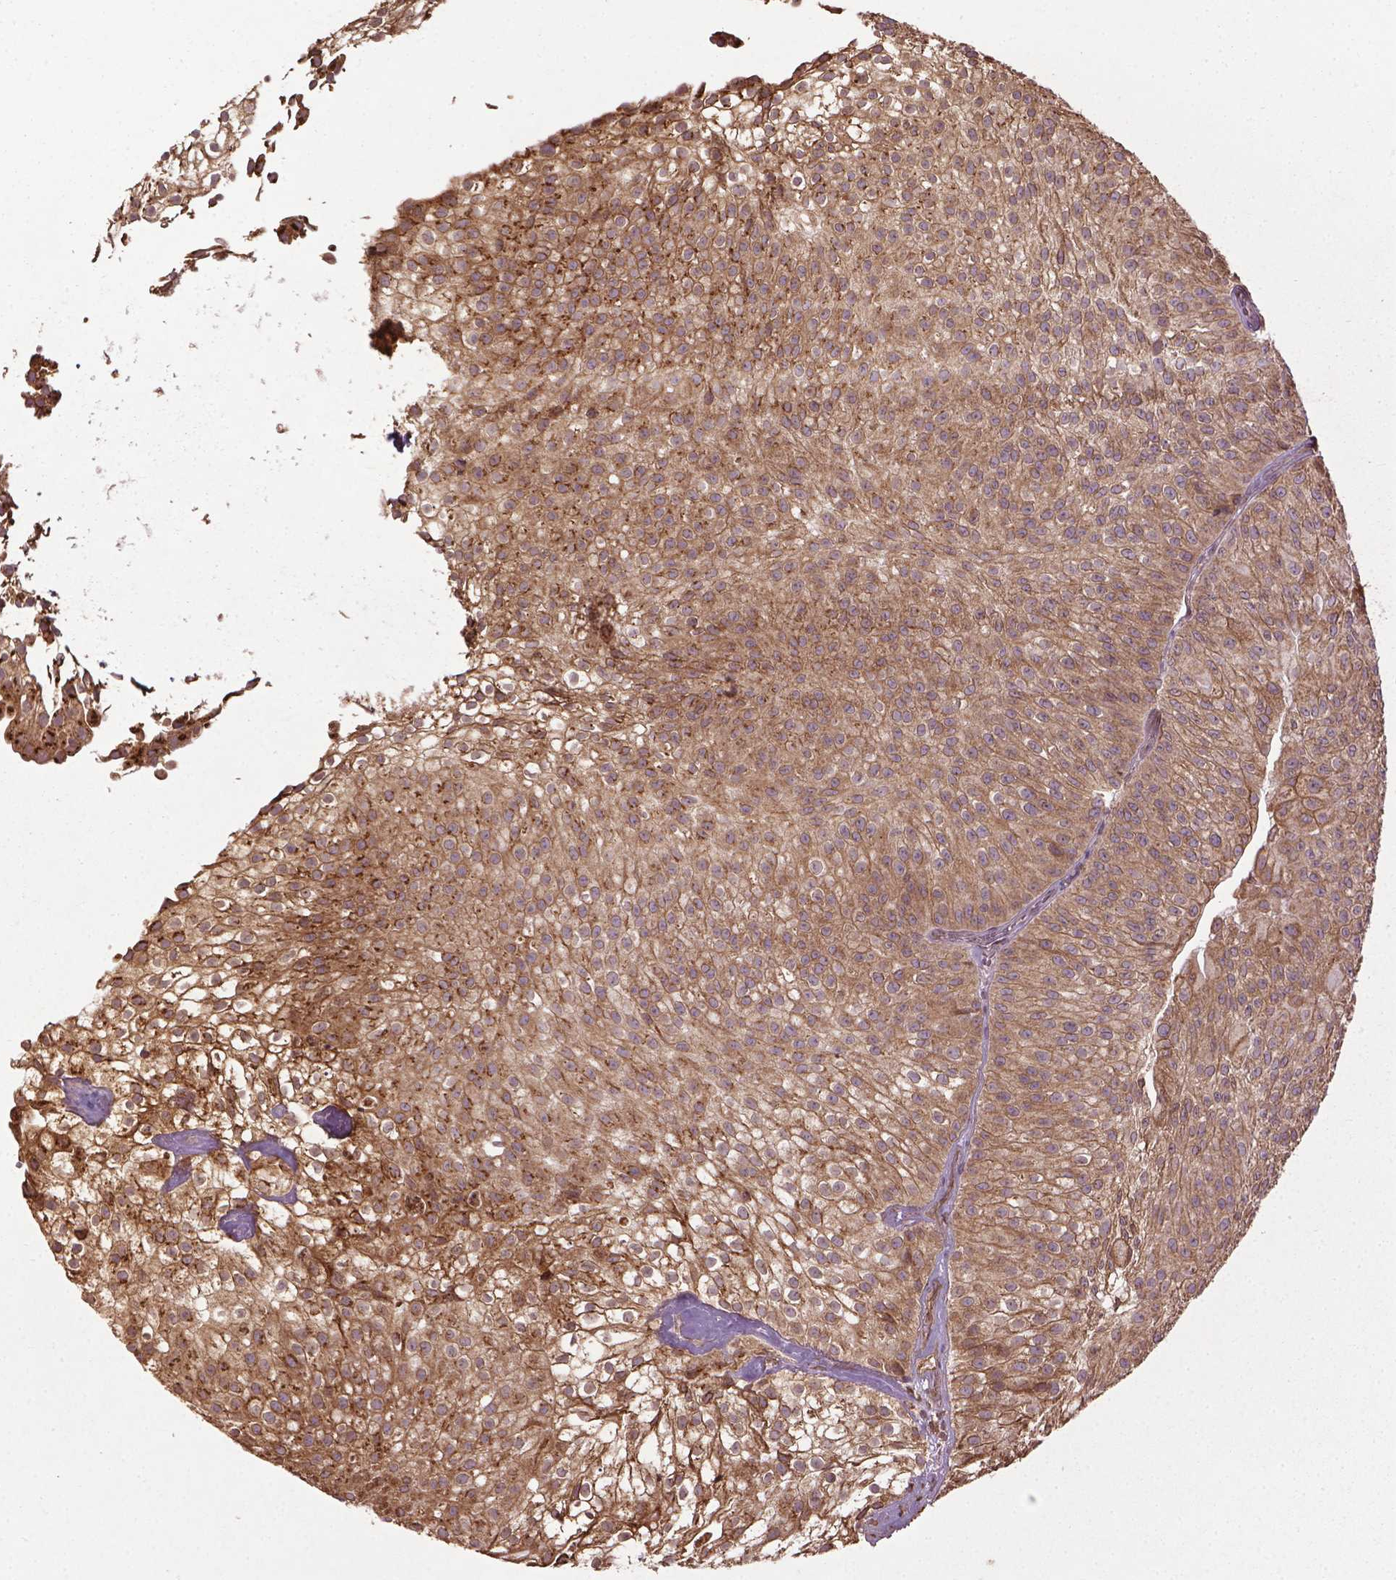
{"staining": {"intensity": "moderate", "quantity": ">75%", "location": "cytoplasmic/membranous"}, "tissue": "urothelial cancer", "cell_type": "Tumor cells", "image_type": "cancer", "snomed": [{"axis": "morphology", "description": "Urothelial carcinoma, Low grade"}, {"axis": "topography", "description": "Urinary bladder"}], "caption": "Protein expression analysis of human urothelial cancer reveals moderate cytoplasmic/membranous expression in about >75% of tumor cells.", "gene": "GAS1", "patient": {"sex": "male", "age": 70}}